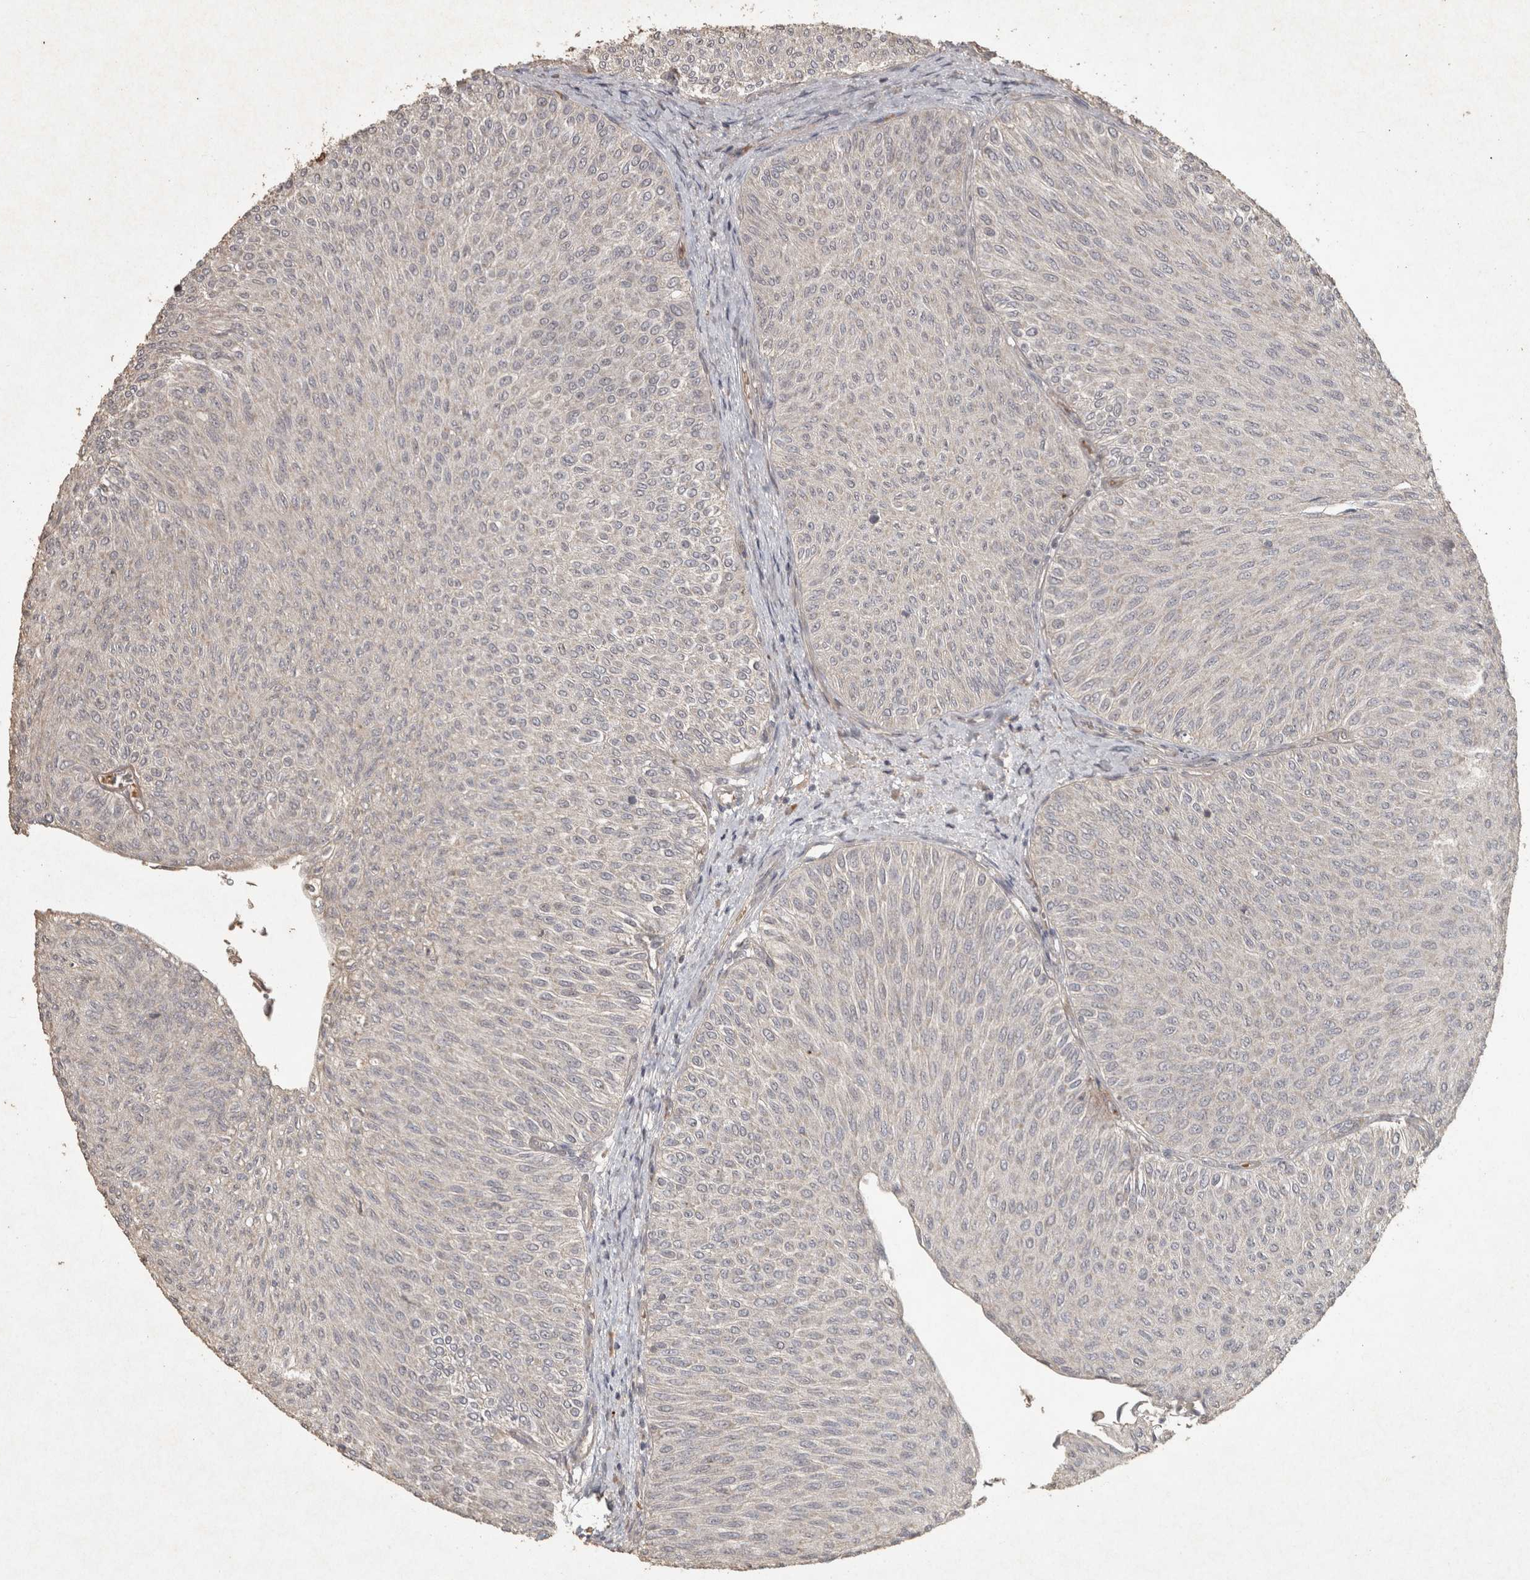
{"staining": {"intensity": "negative", "quantity": "none", "location": "none"}, "tissue": "urothelial cancer", "cell_type": "Tumor cells", "image_type": "cancer", "snomed": [{"axis": "morphology", "description": "Urothelial carcinoma, Low grade"}, {"axis": "topography", "description": "Urinary bladder"}], "caption": "Tumor cells are negative for protein expression in human urothelial carcinoma (low-grade).", "gene": "OSTN", "patient": {"sex": "male", "age": 78}}